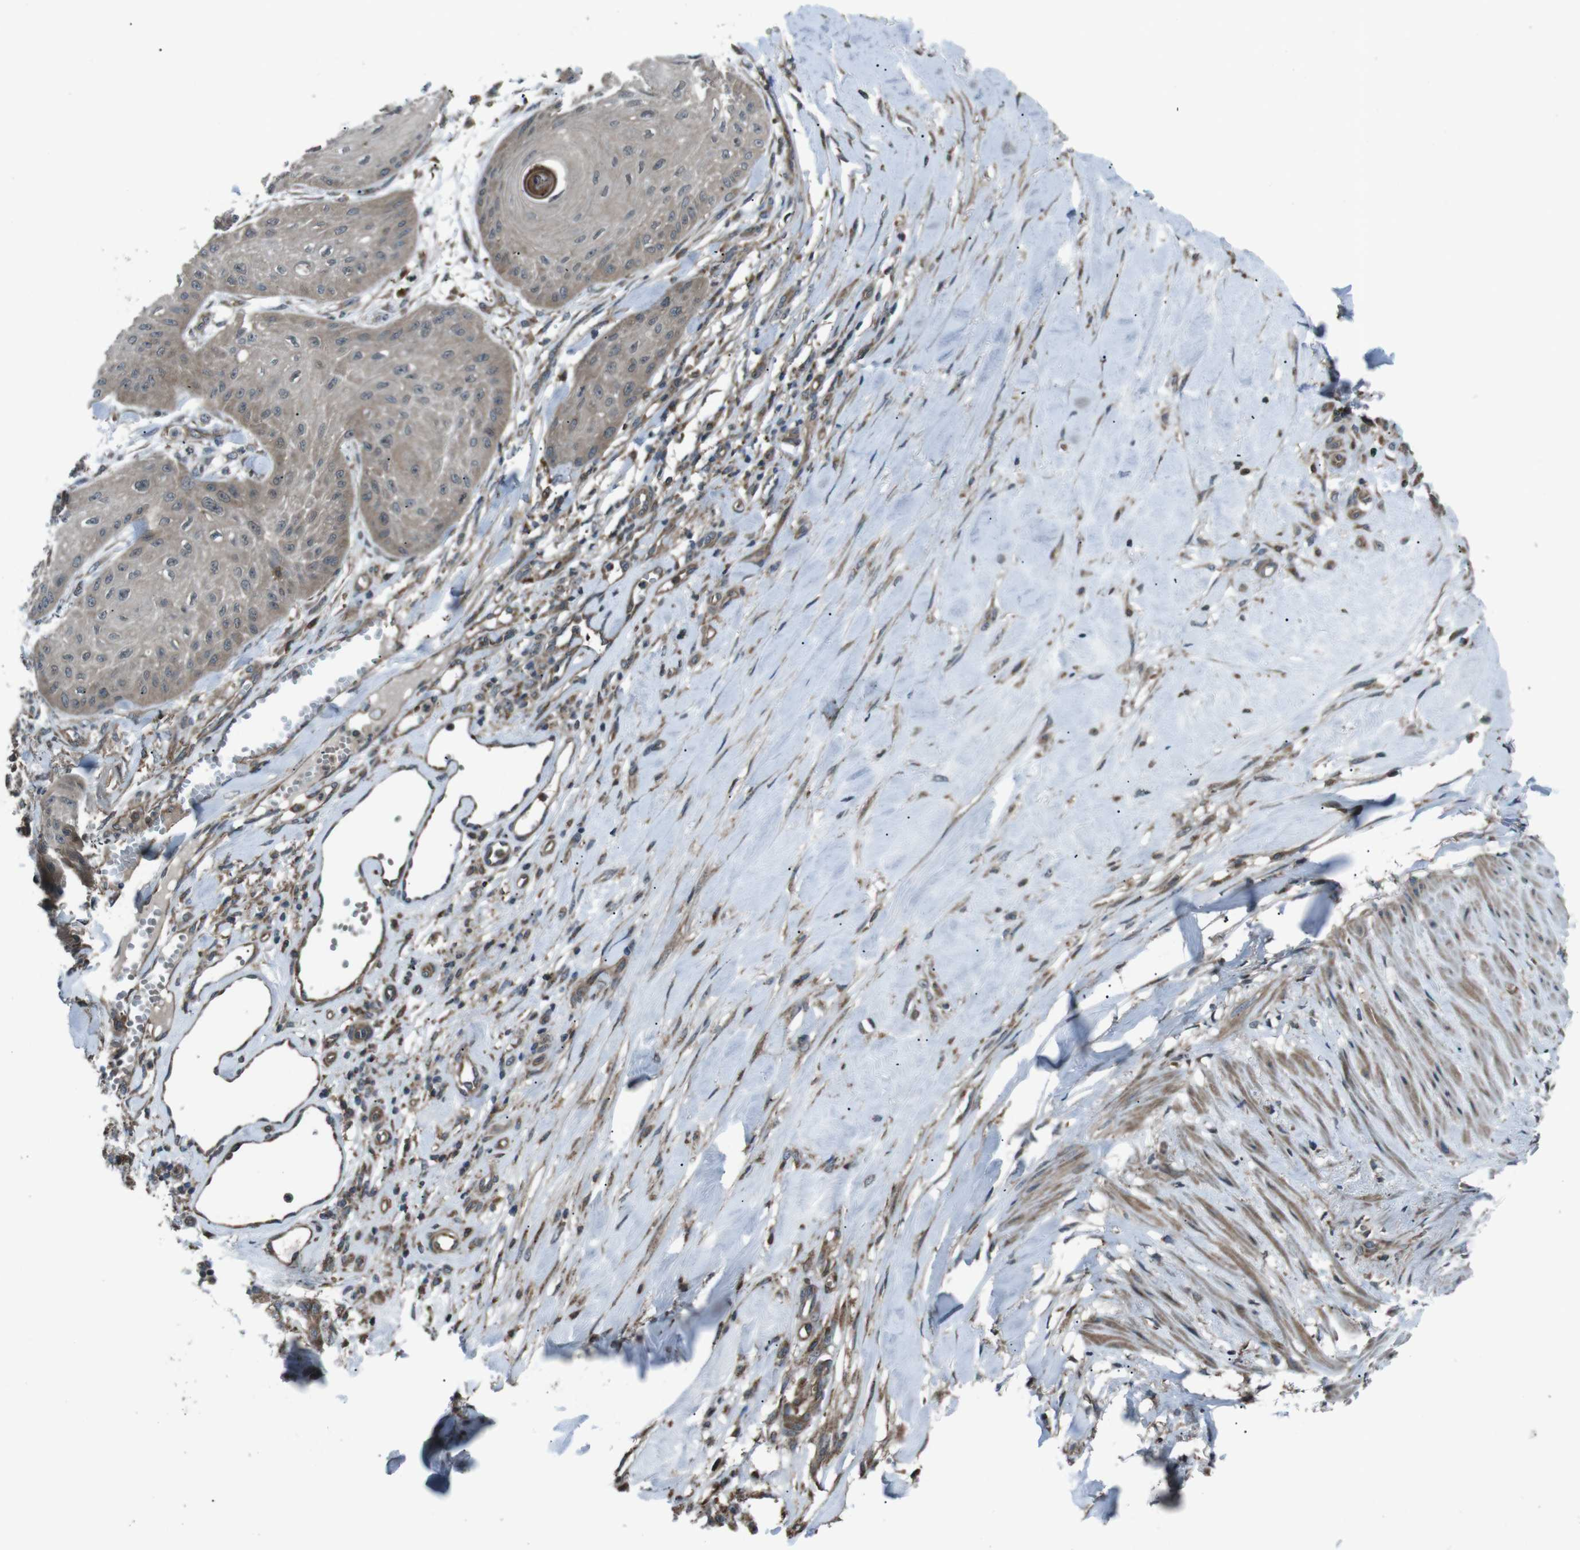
{"staining": {"intensity": "weak", "quantity": ">75%", "location": "cytoplasmic/membranous"}, "tissue": "skin cancer", "cell_type": "Tumor cells", "image_type": "cancer", "snomed": [{"axis": "morphology", "description": "Squamous cell carcinoma, NOS"}, {"axis": "topography", "description": "Skin"}], "caption": "There is low levels of weak cytoplasmic/membranous staining in tumor cells of skin cancer (squamous cell carcinoma), as demonstrated by immunohistochemical staining (brown color).", "gene": "SLC27A4", "patient": {"sex": "male", "age": 74}}